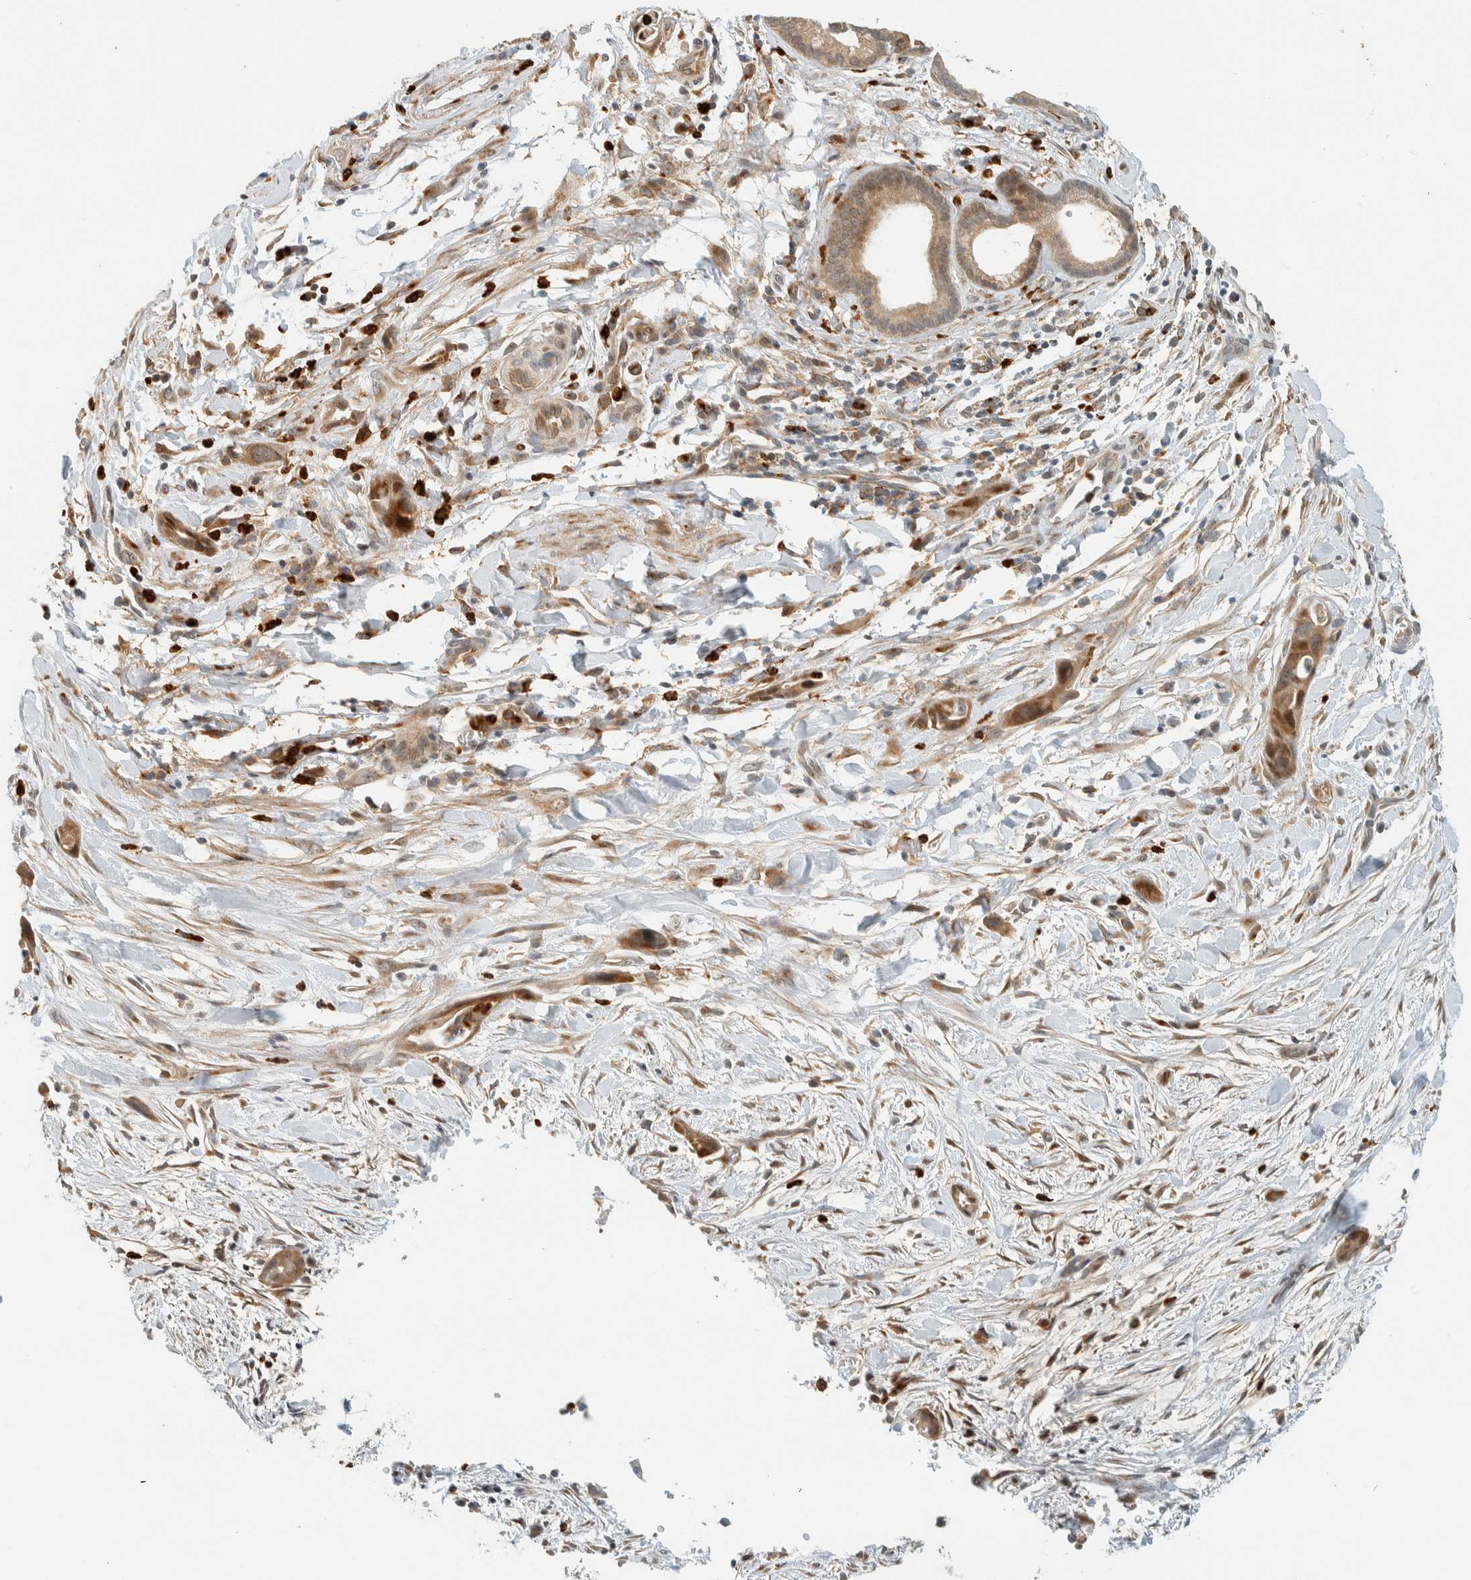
{"staining": {"intensity": "moderate", "quantity": ">75%", "location": "cytoplasmic/membranous,nuclear"}, "tissue": "pancreatic cancer", "cell_type": "Tumor cells", "image_type": "cancer", "snomed": [{"axis": "morphology", "description": "Adenocarcinoma, NOS"}, {"axis": "topography", "description": "Pancreas"}], "caption": "Moderate cytoplasmic/membranous and nuclear expression is appreciated in about >75% of tumor cells in pancreatic cancer (adenocarcinoma). The staining was performed using DAB (3,3'-diaminobenzidine), with brown indicating positive protein expression. Nuclei are stained blue with hematoxylin.", "gene": "CCDC171", "patient": {"sex": "male", "age": 59}}